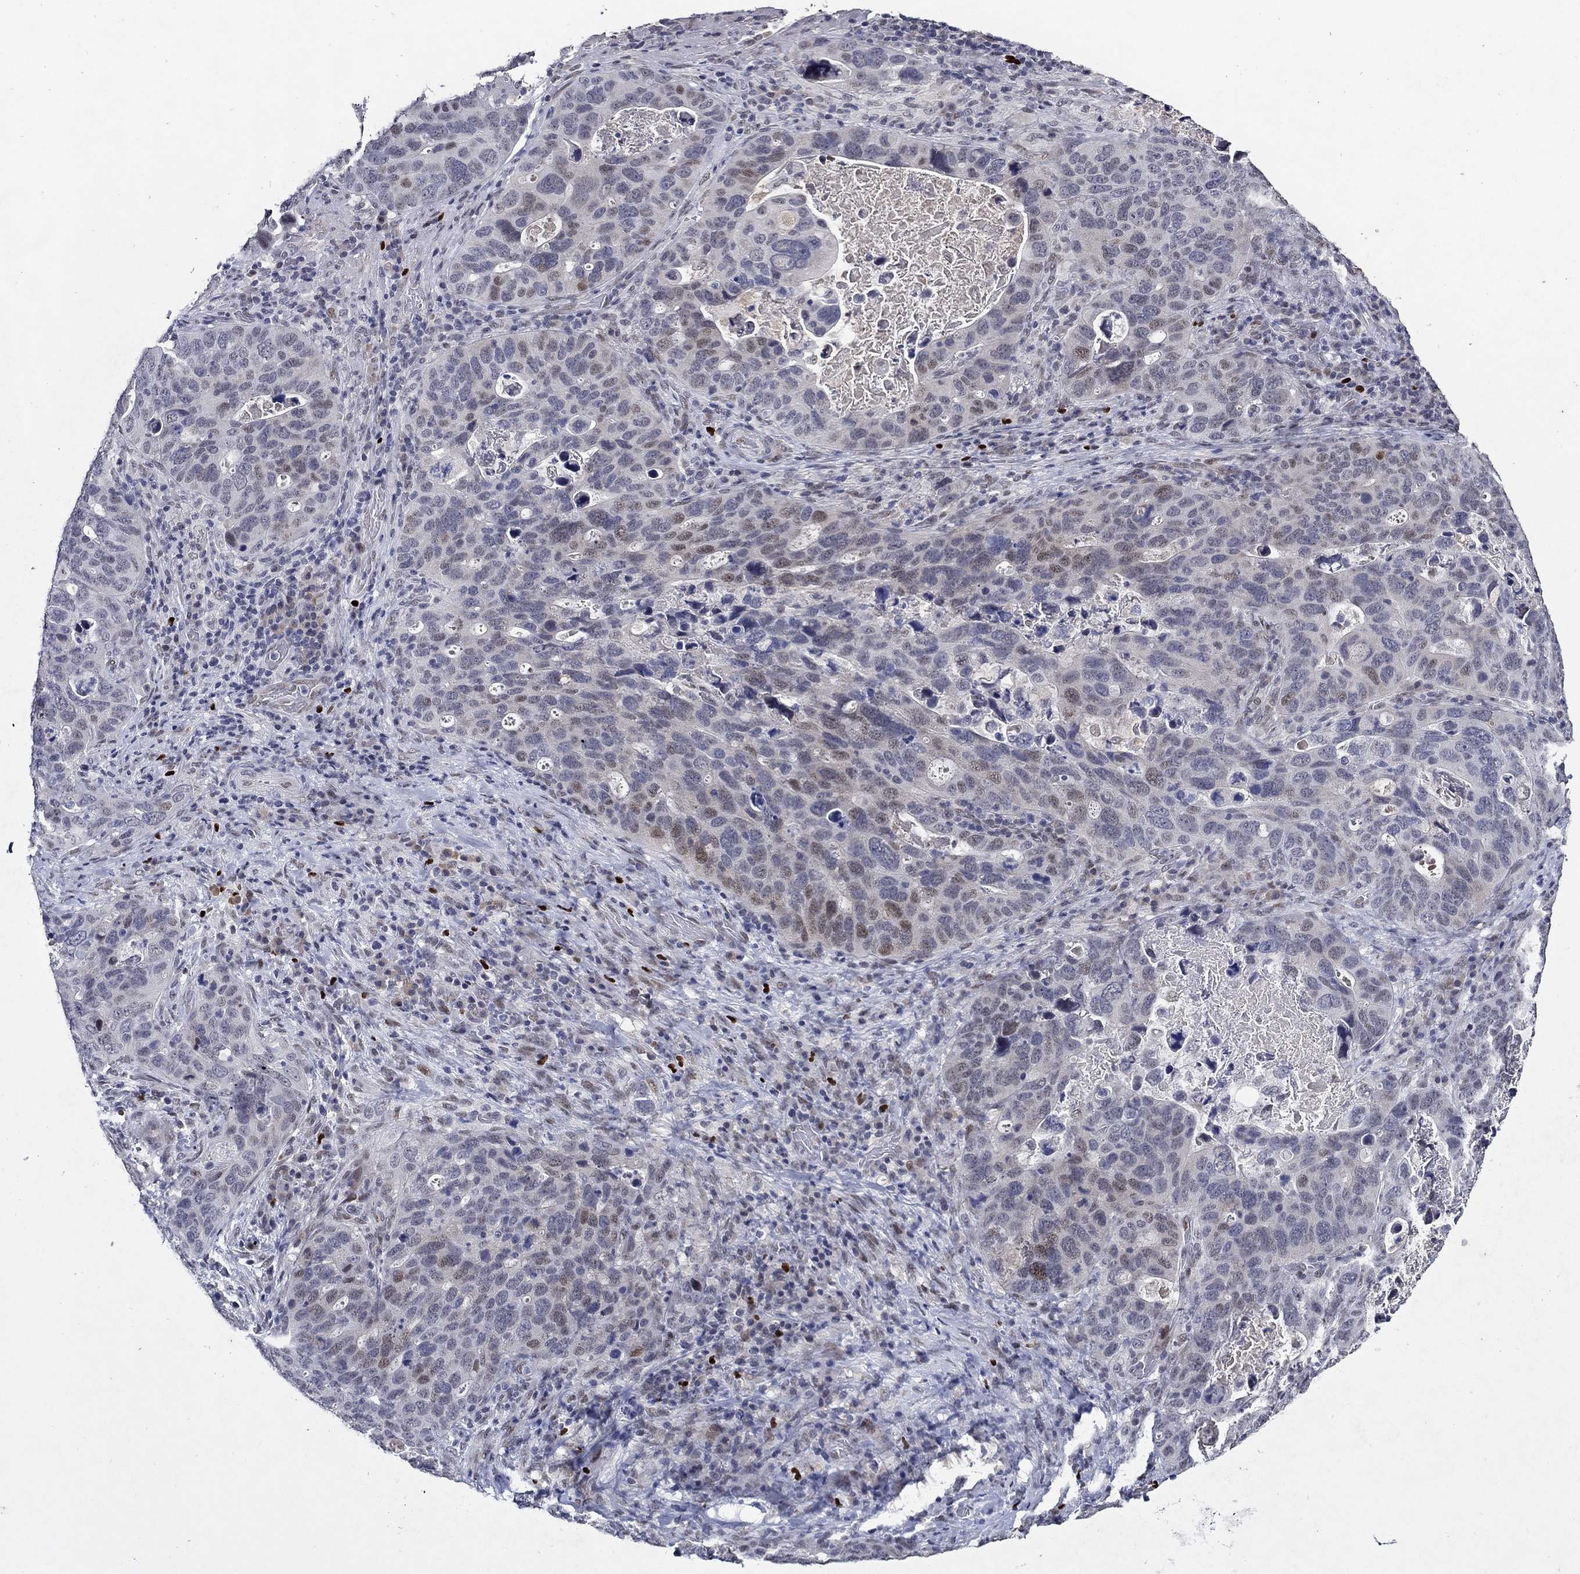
{"staining": {"intensity": "moderate", "quantity": "<25%", "location": "nuclear"}, "tissue": "stomach cancer", "cell_type": "Tumor cells", "image_type": "cancer", "snomed": [{"axis": "morphology", "description": "Adenocarcinoma, NOS"}, {"axis": "topography", "description": "Stomach"}], "caption": "Immunohistochemistry (IHC) micrograph of neoplastic tissue: stomach cancer stained using IHC reveals low levels of moderate protein expression localized specifically in the nuclear of tumor cells, appearing as a nuclear brown color.", "gene": "GATA2", "patient": {"sex": "male", "age": 54}}